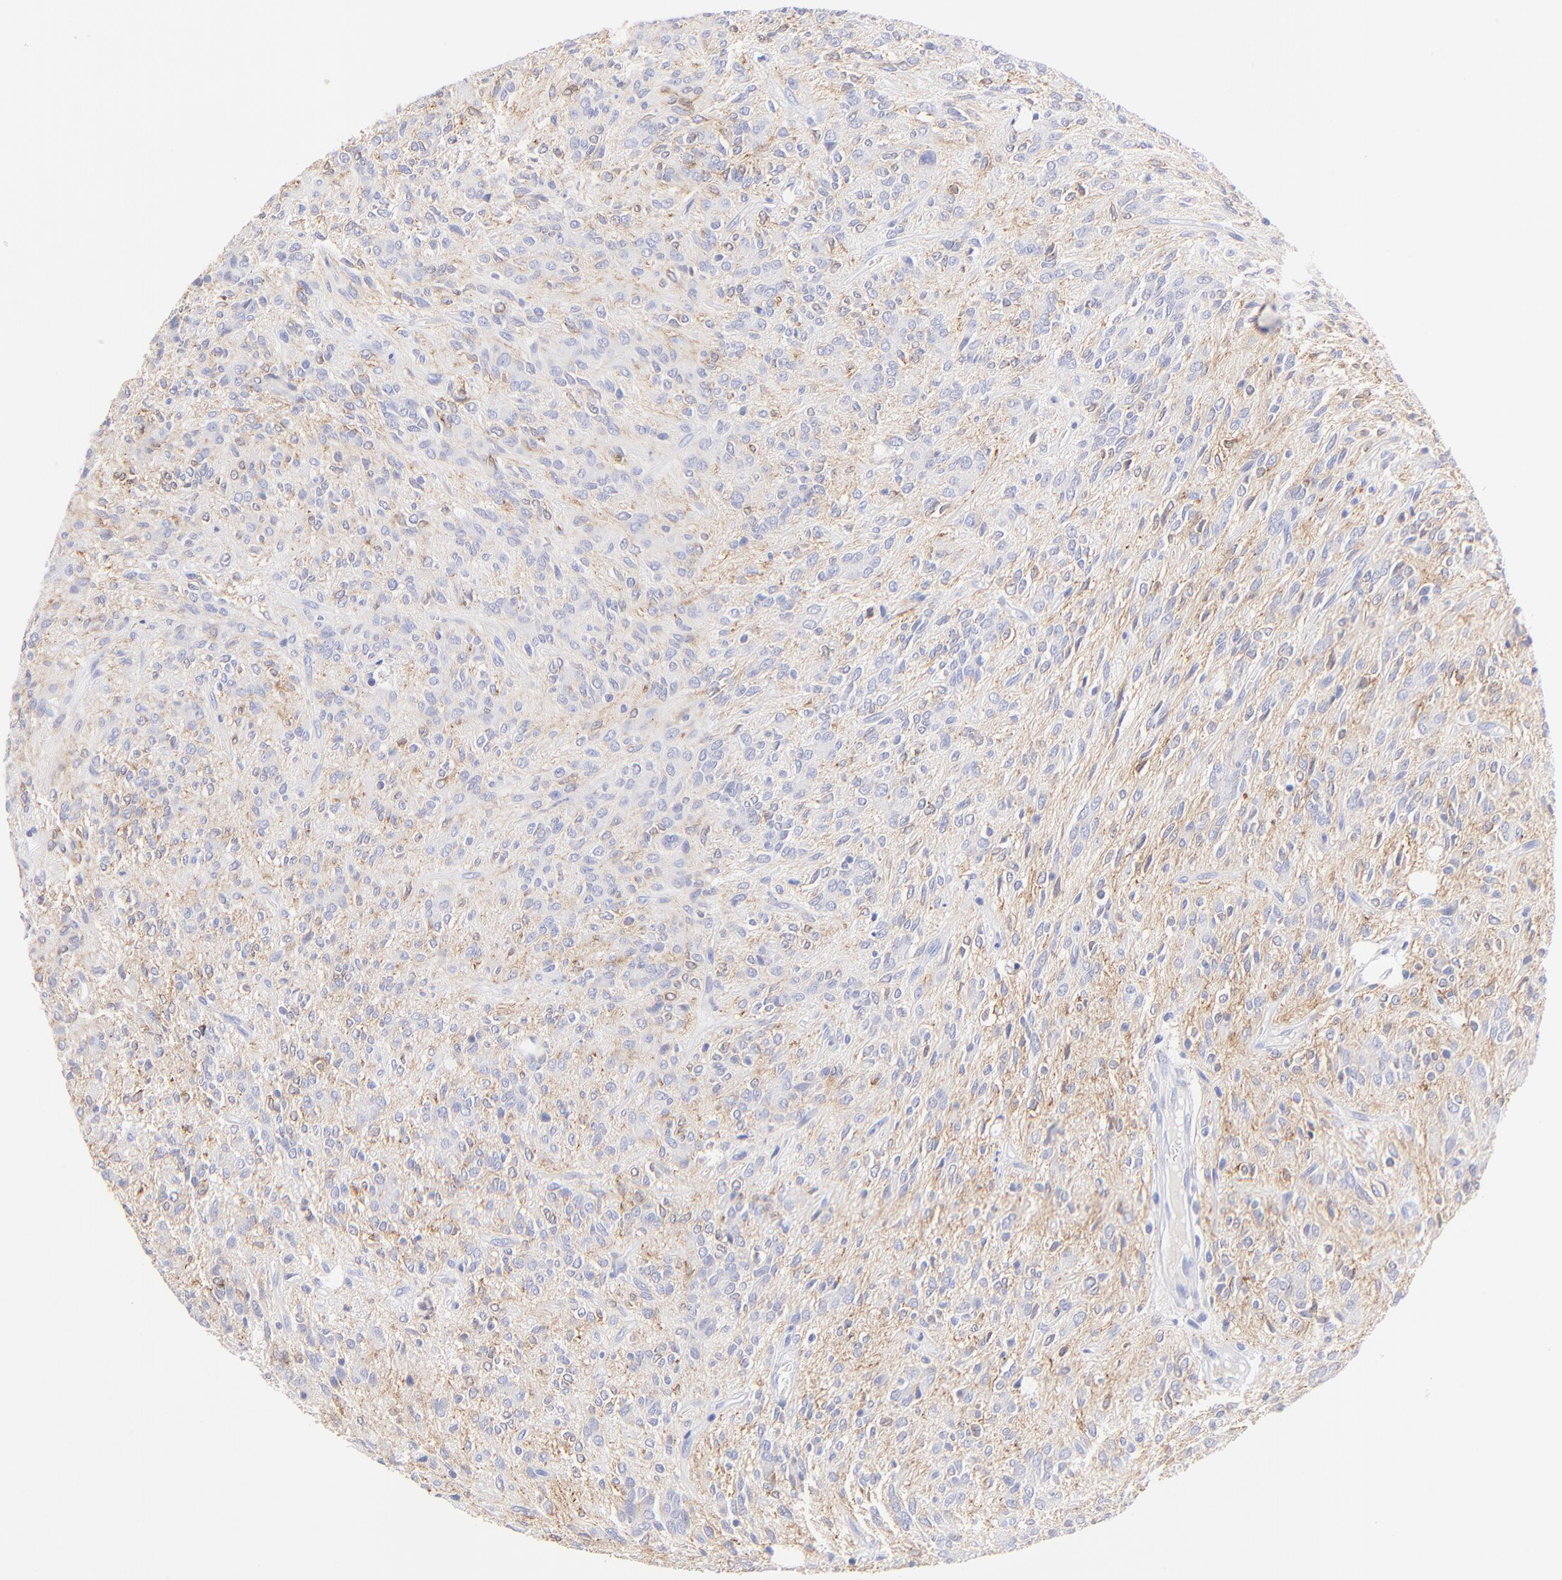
{"staining": {"intensity": "negative", "quantity": "none", "location": "none"}, "tissue": "glioma", "cell_type": "Tumor cells", "image_type": "cancer", "snomed": [{"axis": "morphology", "description": "Glioma, malignant, Low grade"}, {"axis": "topography", "description": "Brain"}], "caption": "A photomicrograph of malignant low-grade glioma stained for a protein displays no brown staining in tumor cells. (DAB immunohistochemistry visualized using brightfield microscopy, high magnification).", "gene": "RAB3A", "patient": {"sex": "female", "age": 15}}